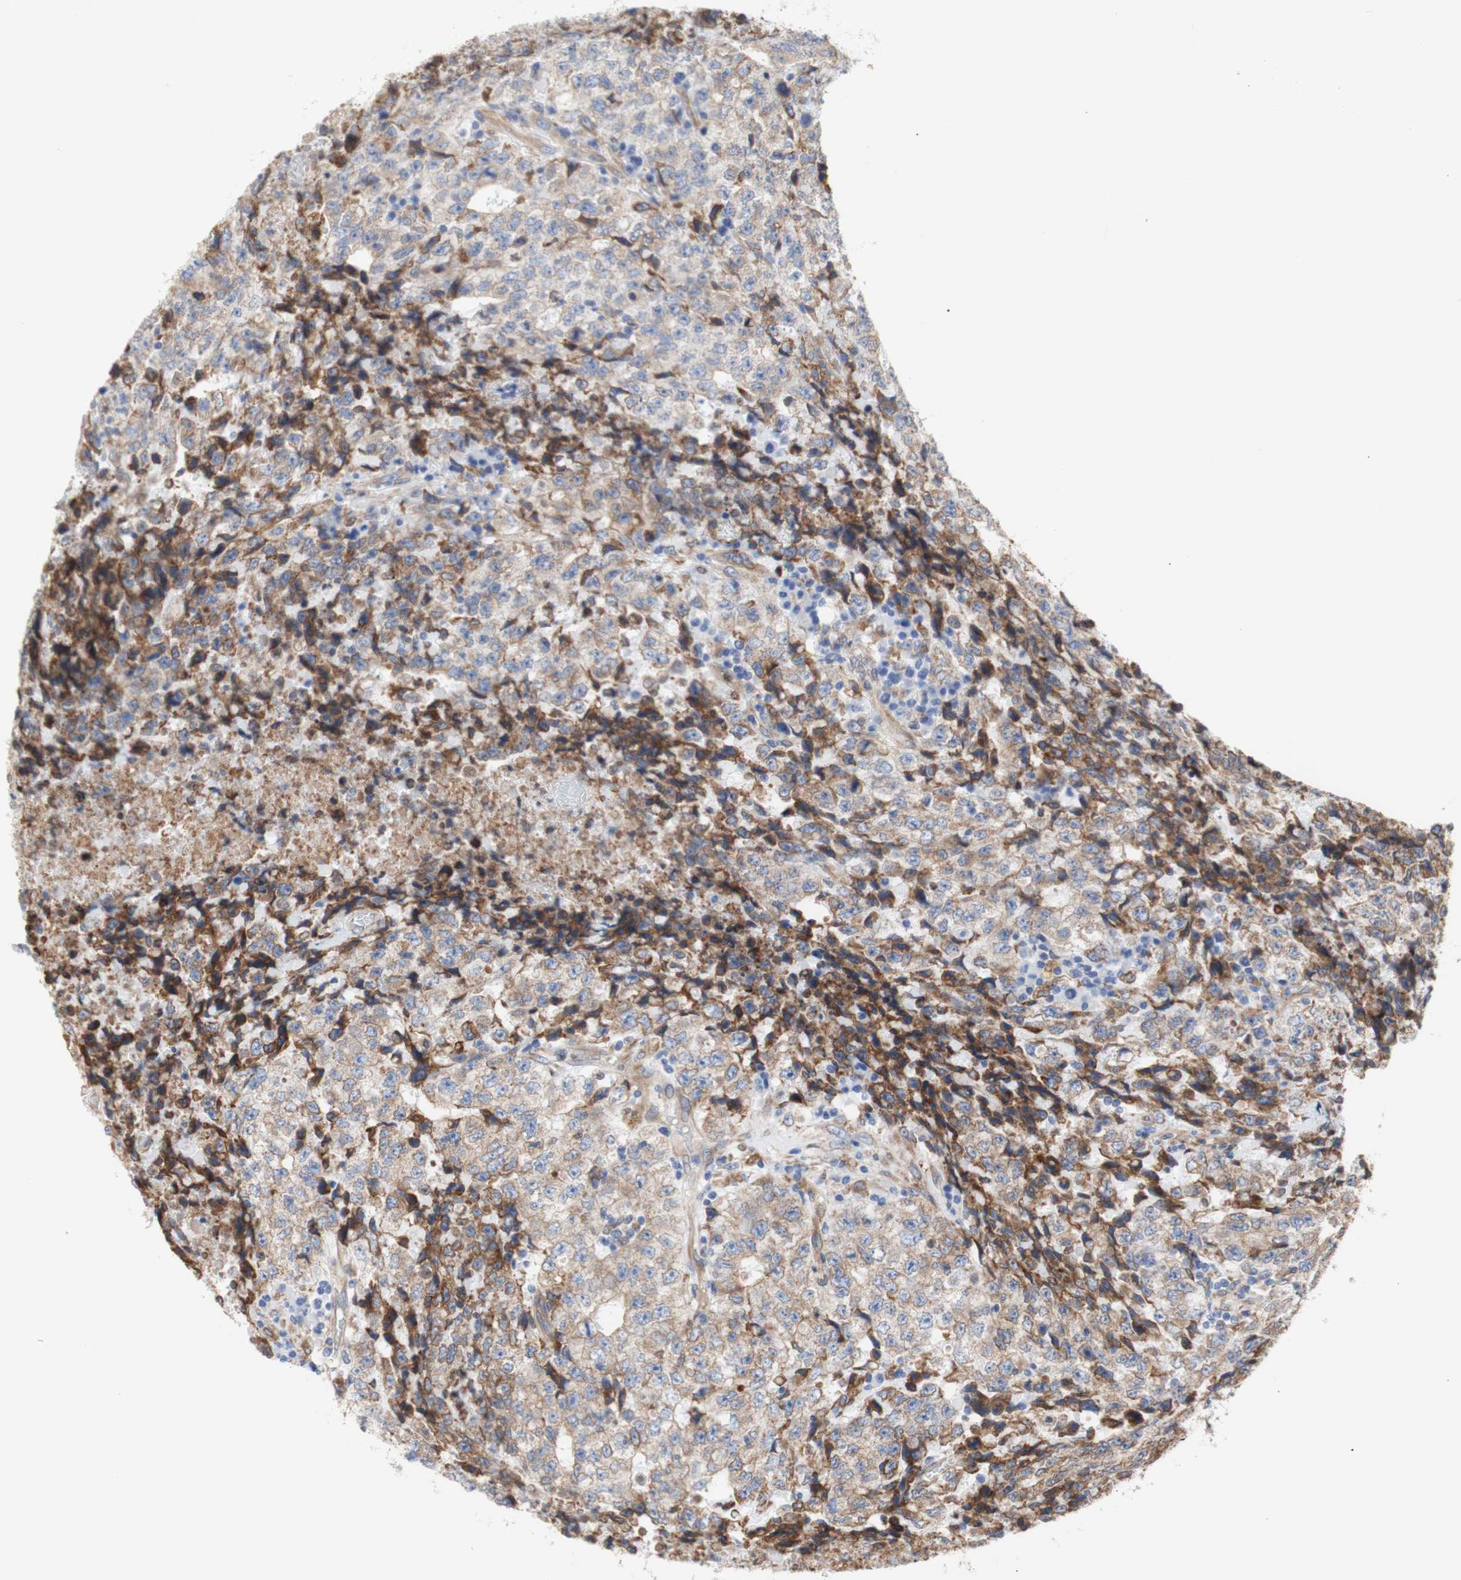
{"staining": {"intensity": "weak", "quantity": ">75%", "location": "cytoplasmic/membranous"}, "tissue": "testis cancer", "cell_type": "Tumor cells", "image_type": "cancer", "snomed": [{"axis": "morphology", "description": "Necrosis, NOS"}, {"axis": "morphology", "description": "Carcinoma, Embryonal, NOS"}, {"axis": "topography", "description": "Testis"}], "caption": "Tumor cells demonstrate low levels of weak cytoplasmic/membranous expression in approximately >75% of cells in human testis cancer. (DAB (3,3'-diaminobenzidine) IHC, brown staining for protein, blue staining for nuclei).", "gene": "ERLIN1", "patient": {"sex": "male", "age": 19}}